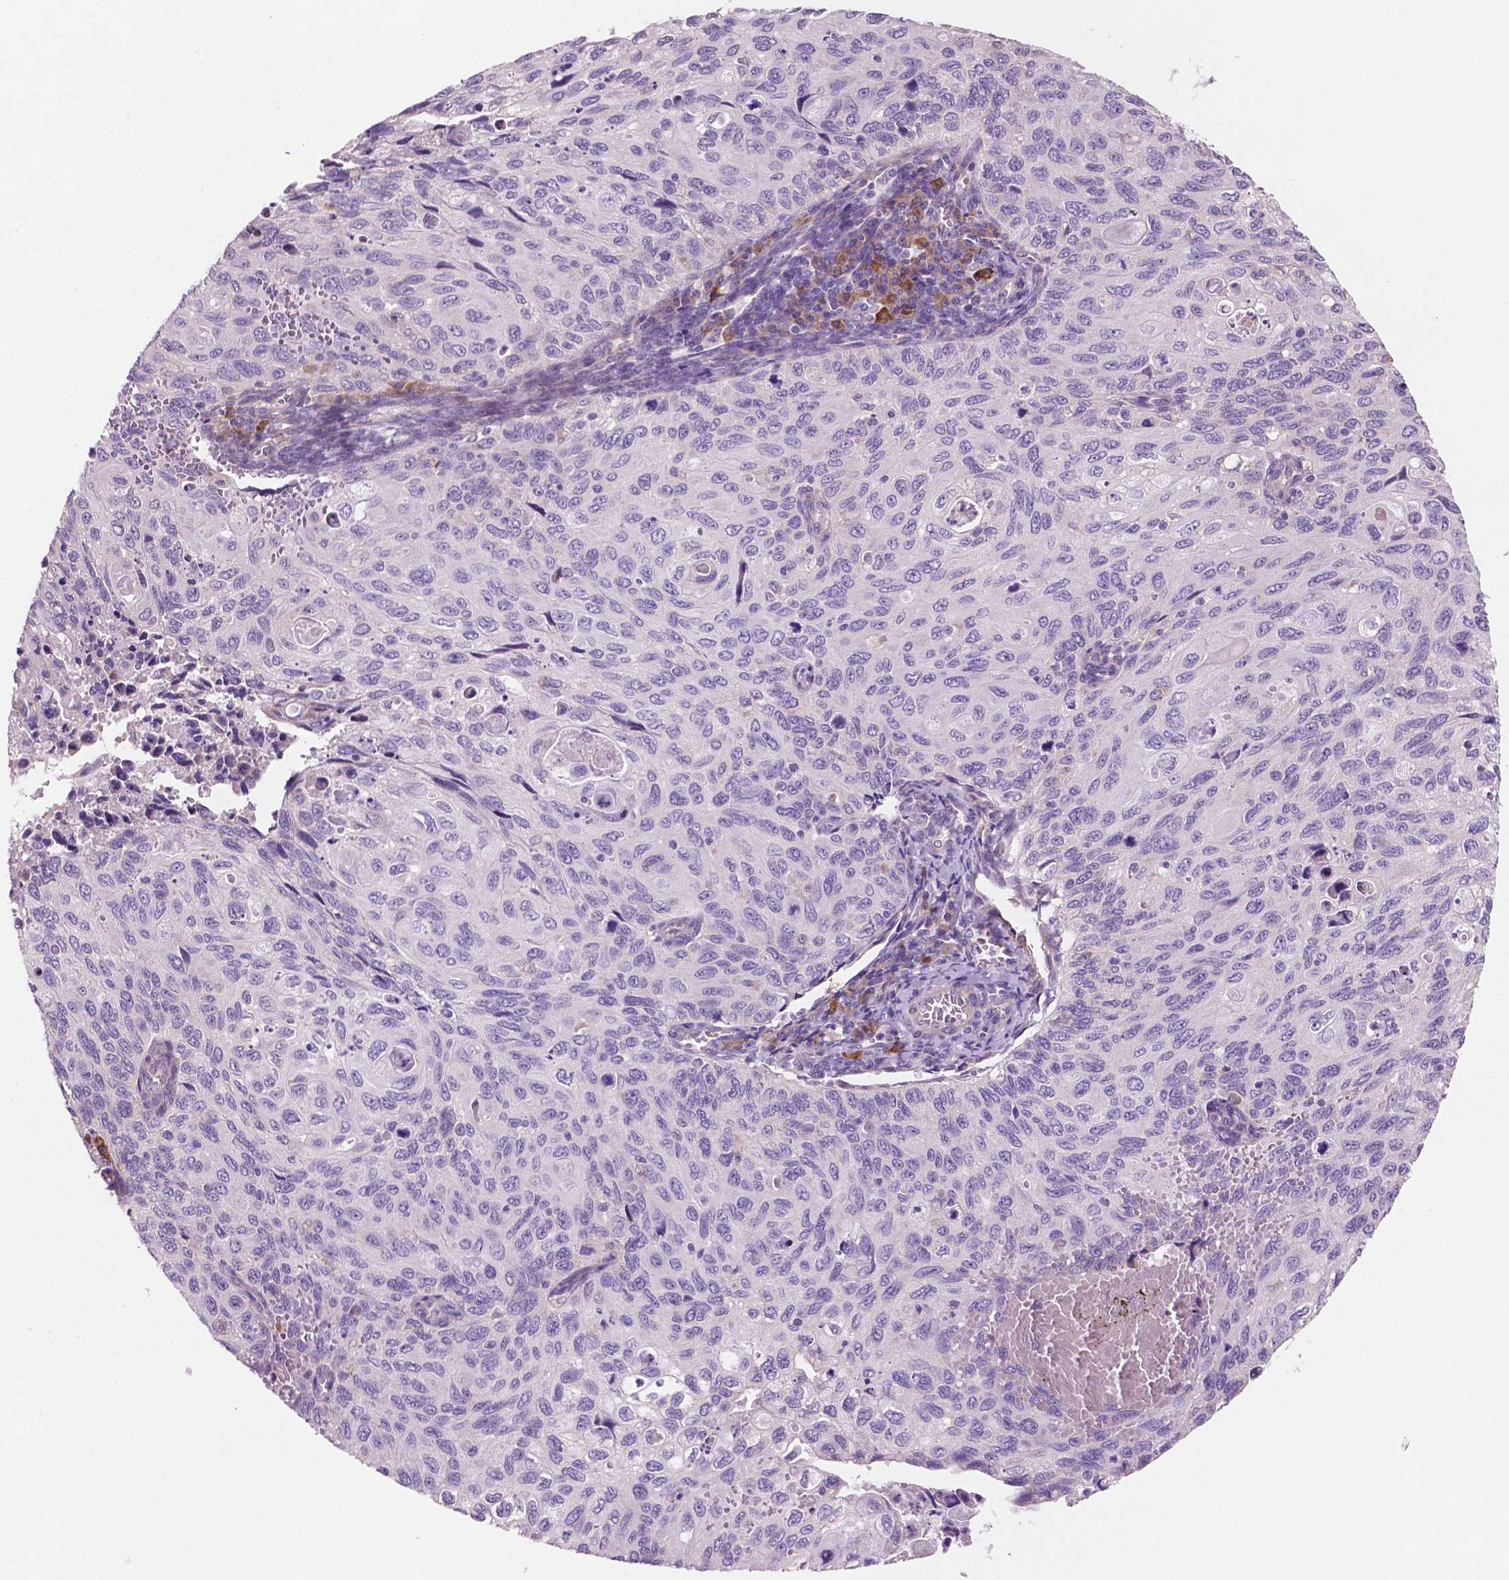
{"staining": {"intensity": "negative", "quantity": "none", "location": "none"}, "tissue": "cervical cancer", "cell_type": "Tumor cells", "image_type": "cancer", "snomed": [{"axis": "morphology", "description": "Squamous cell carcinoma, NOS"}, {"axis": "topography", "description": "Cervix"}], "caption": "Tumor cells show no significant protein staining in cervical cancer (squamous cell carcinoma). (Stains: DAB (3,3'-diaminobenzidine) IHC with hematoxylin counter stain, Microscopy: brightfield microscopy at high magnification).", "gene": "LRP1B", "patient": {"sex": "female", "age": 70}}